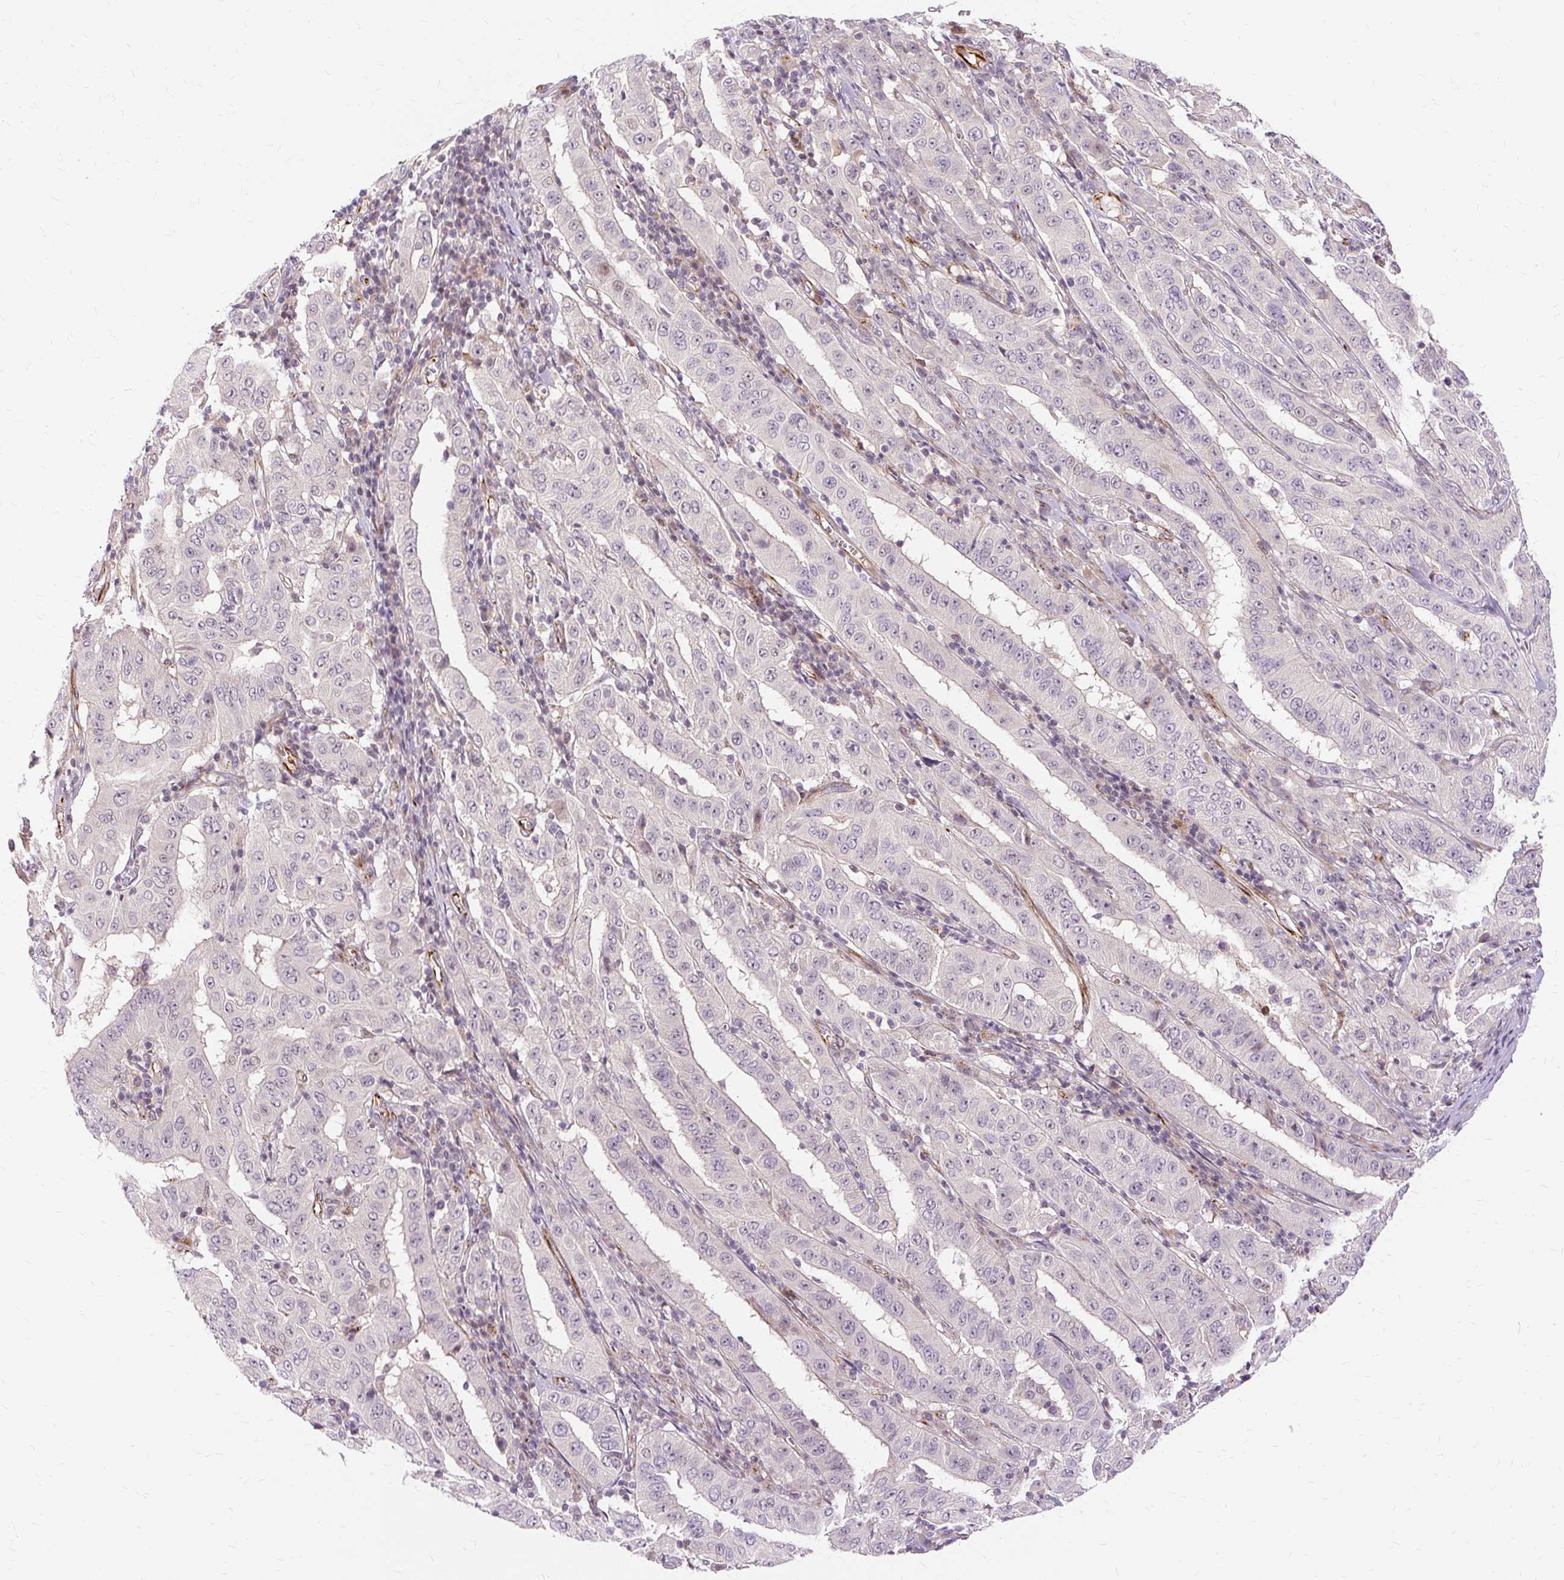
{"staining": {"intensity": "negative", "quantity": "none", "location": "none"}, "tissue": "pancreatic cancer", "cell_type": "Tumor cells", "image_type": "cancer", "snomed": [{"axis": "morphology", "description": "Adenocarcinoma, NOS"}, {"axis": "topography", "description": "Pancreas"}], "caption": "Immunohistochemistry histopathology image of neoplastic tissue: adenocarcinoma (pancreatic) stained with DAB (3,3'-diaminobenzidine) demonstrates no significant protein expression in tumor cells.", "gene": "MMACHC", "patient": {"sex": "male", "age": 63}}